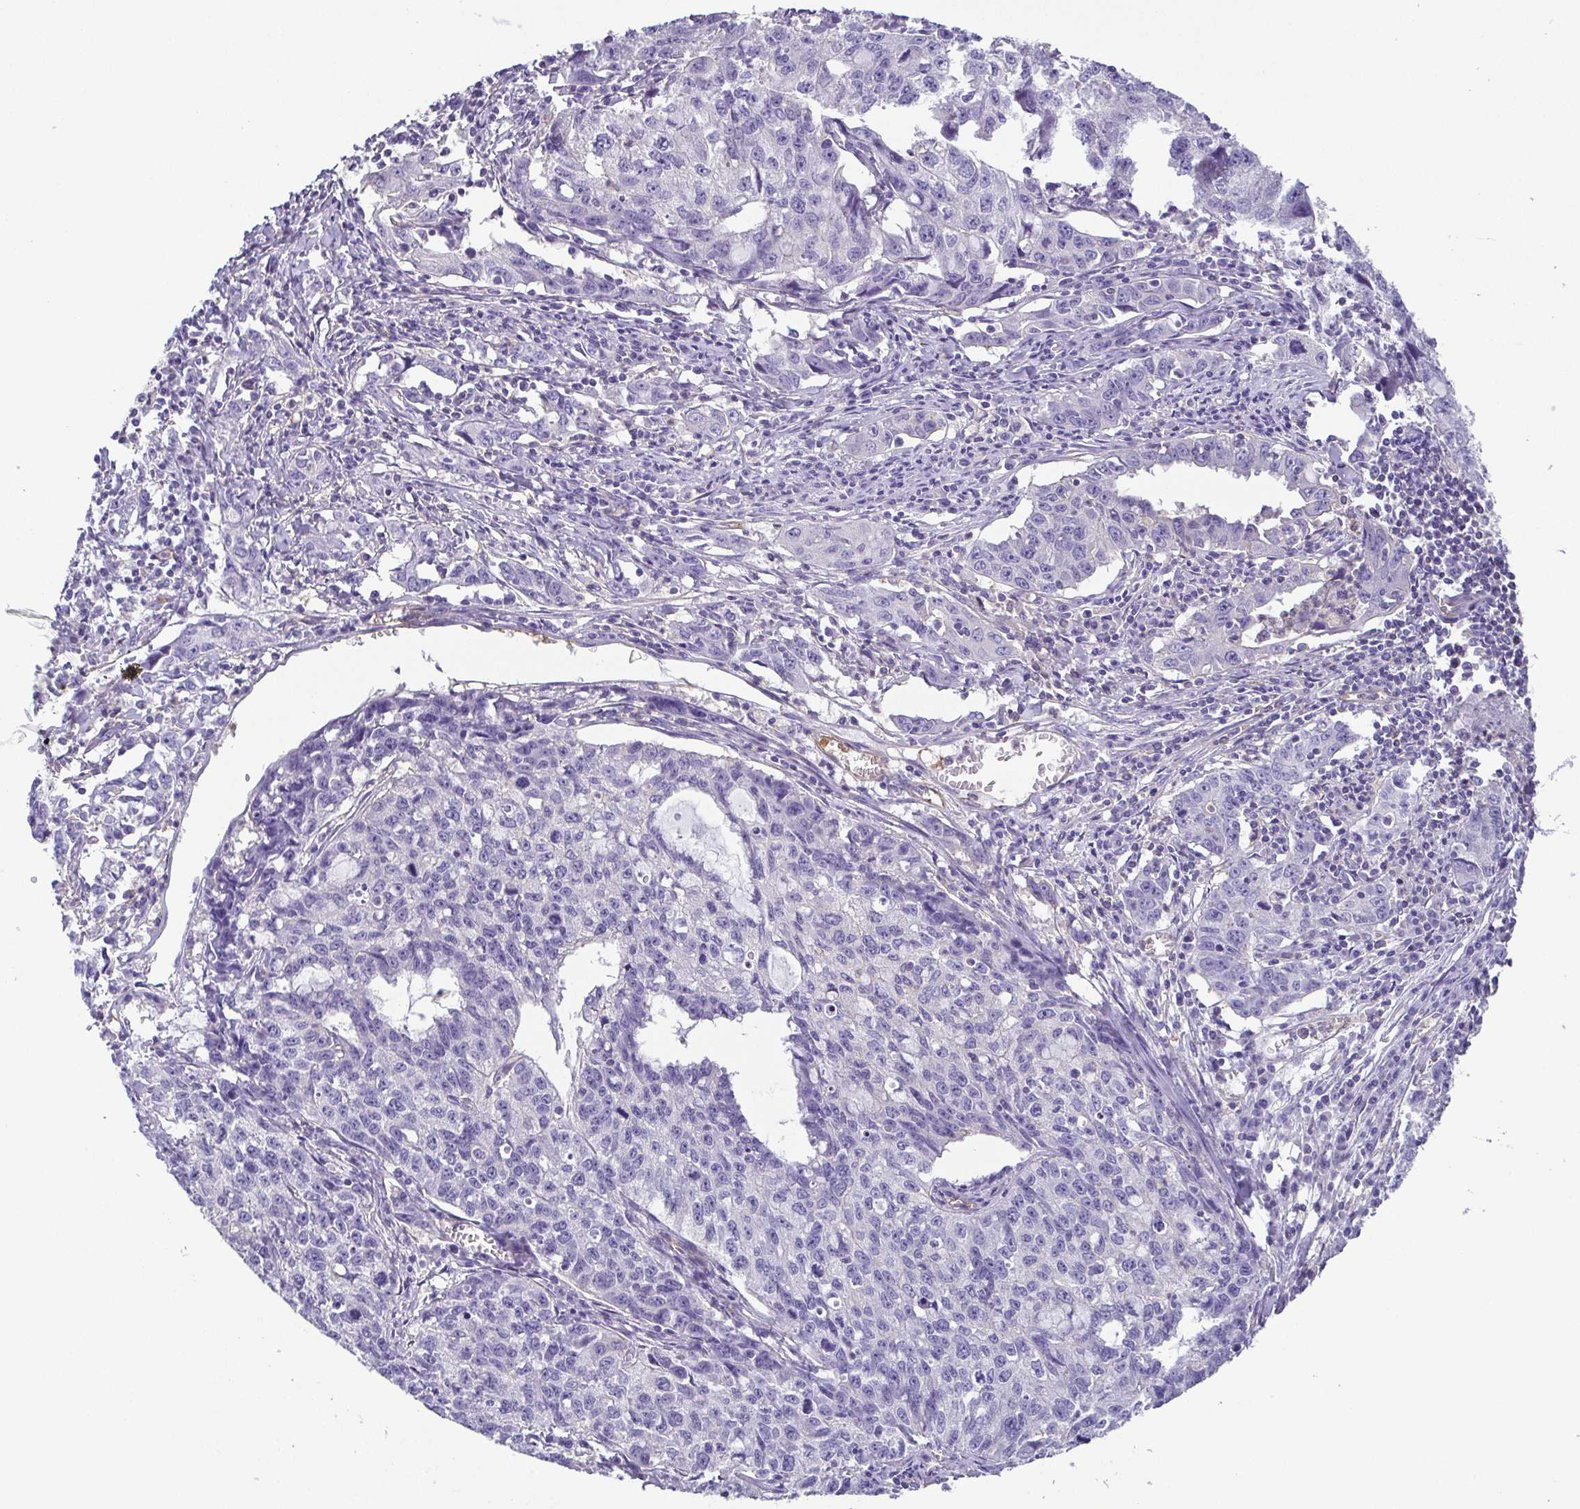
{"staining": {"intensity": "negative", "quantity": "none", "location": "none"}, "tissue": "cervical cancer", "cell_type": "Tumor cells", "image_type": "cancer", "snomed": [{"axis": "morphology", "description": "Squamous cell carcinoma, NOS"}, {"axis": "topography", "description": "Cervix"}], "caption": "Immunohistochemistry (IHC) histopathology image of neoplastic tissue: cervical squamous cell carcinoma stained with DAB demonstrates no significant protein positivity in tumor cells. (DAB immunohistochemistry (IHC), high magnification).", "gene": "MYL6", "patient": {"sex": "female", "age": 28}}